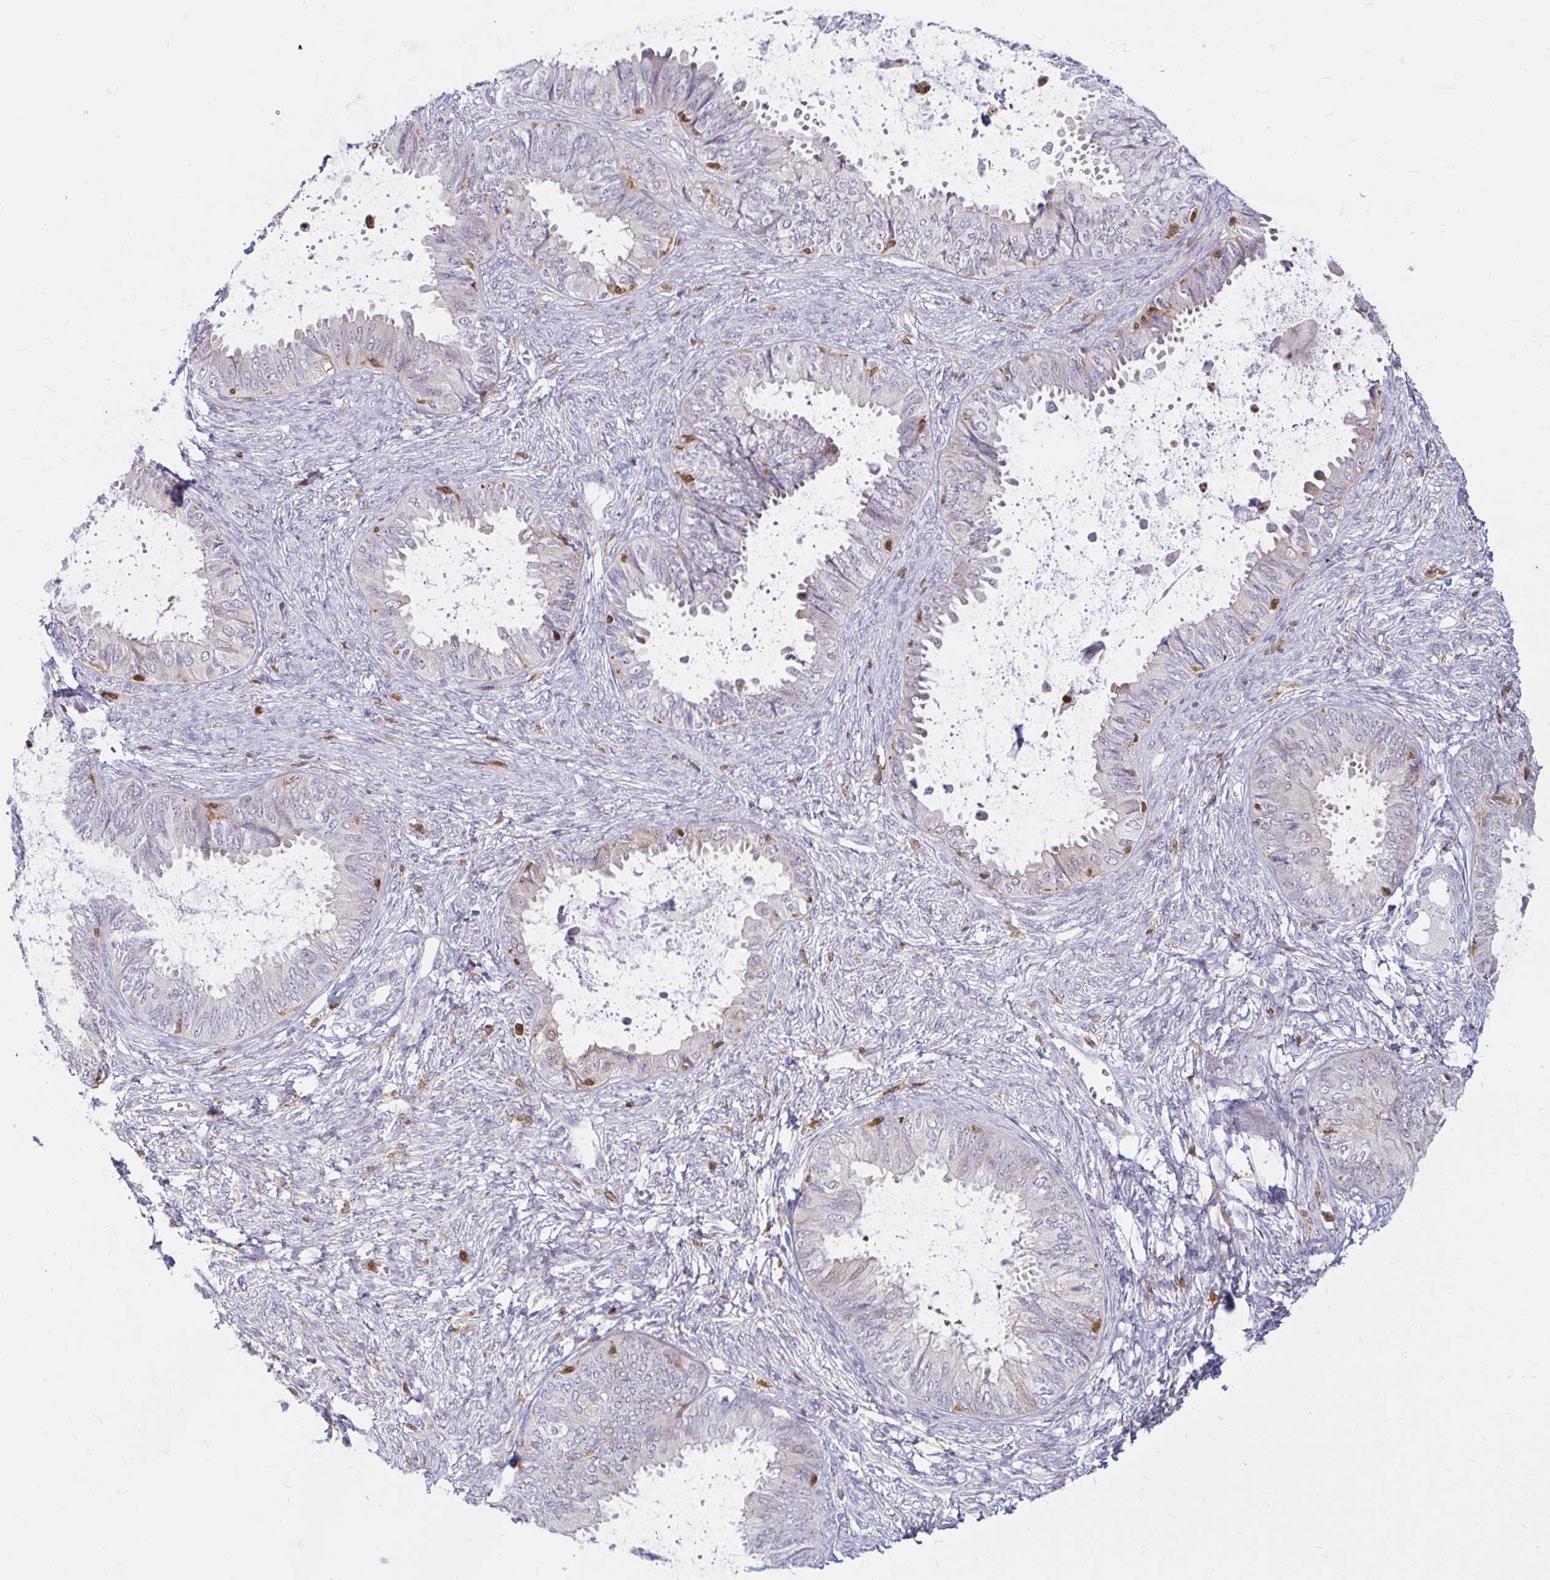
{"staining": {"intensity": "negative", "quantity": "none", "location": "none"}, "tissue": "ovarian cancer", "cell_type": "Tumor cells", "image_type": "cancer", "snomed": [{"axis": "morphology", "description": "Carcinoma, endometroid"}, {"axis": "topography", "description": "Ovary"}], "caption": "Immunohistochemistry (IHC) of human ovarian cancer (endometroid carcinoma) demonstrates no expression in tumor cells. The staining is performed using DAB brown chromogen with nuclei counter-stained in using hematoxylin.", "gene": "PYCARD", "patient": {"sex": "female", "age": 70}}